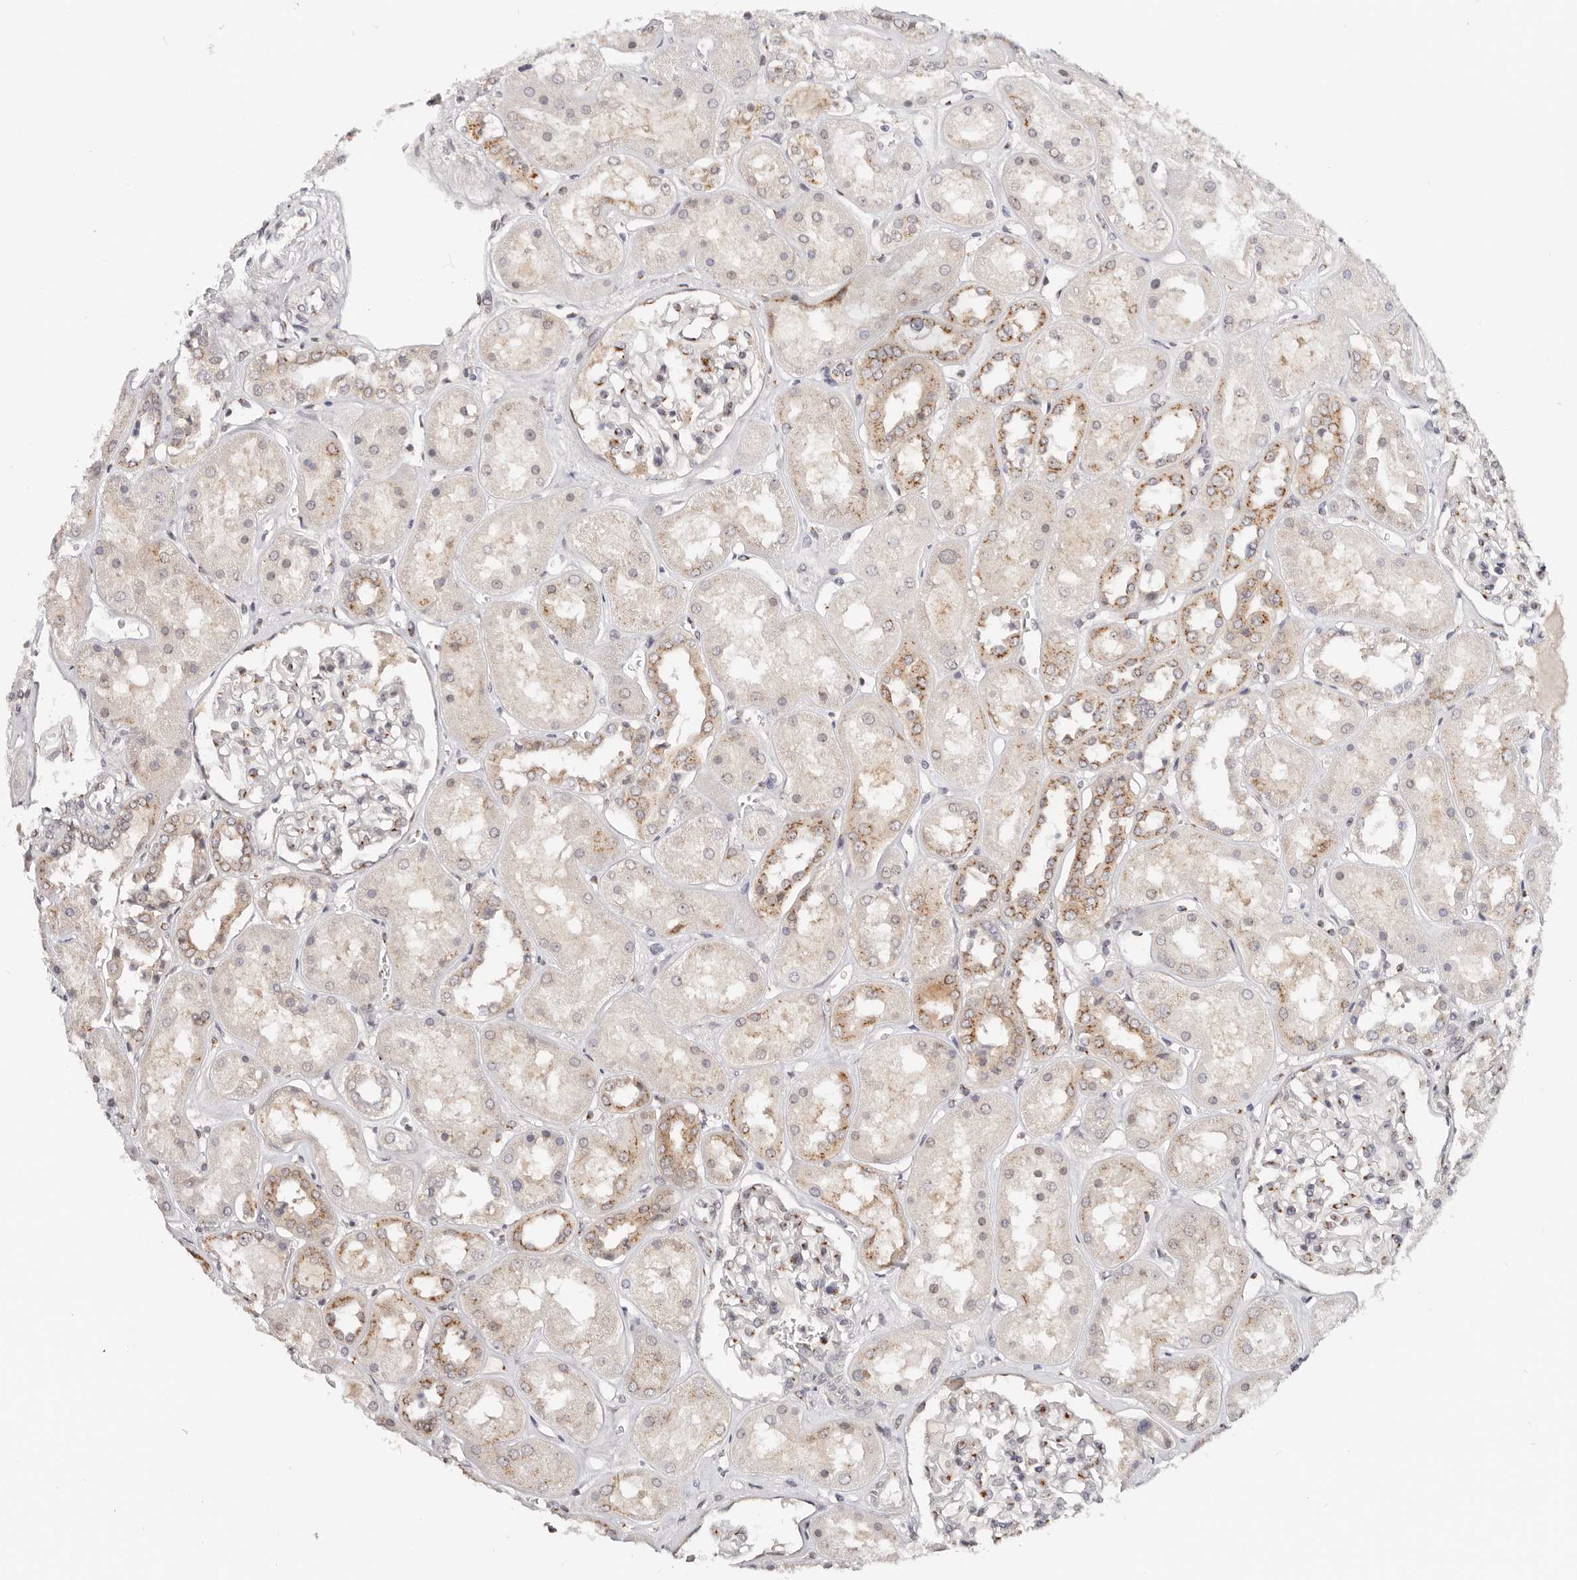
{"staining": {"intensity": "moderate", "quantity": "25%-75%", "location": "cytoplasmic/membranous"}, "tissue": "kidney", "cell_type": "Cells in glomeruli", "image_type": "normal", "snomed": [{"axis": "morphology", "description": "Normal tissue, NOS"}, {"axis": "topography", "description": "Kidney"}], "caption": "Immunohistochemical staining of unremarkable kidney displays moderate cytoplasmic/membranous protein expression in about 25%-75% of cells in glomeruli.", "gene": "VIPAS39", "patient": {"sex": "male", "age": 70}}